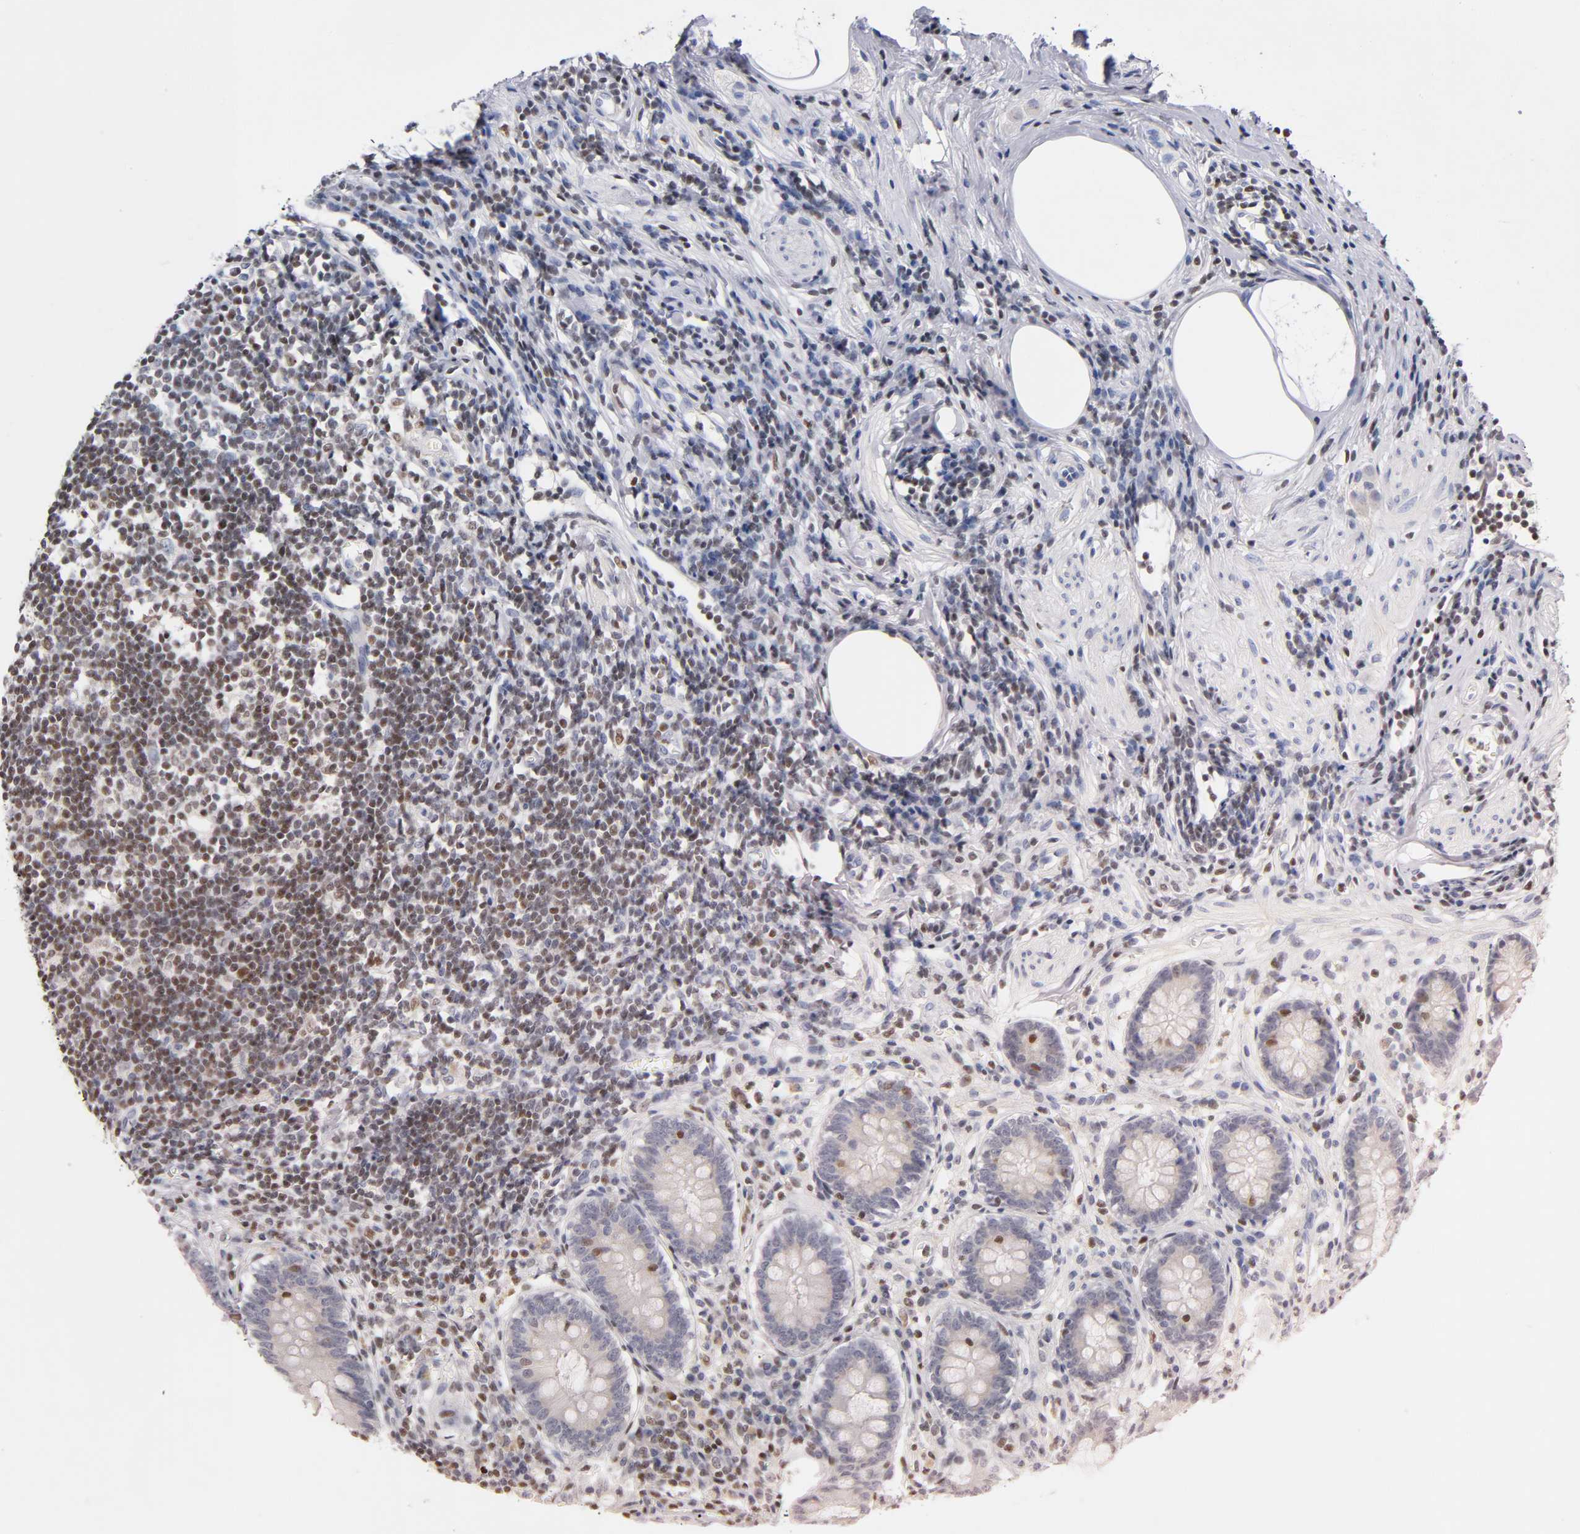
{"staining": {"intensity": "weak", "quantity": ">75%", "location": "cytoplasmic/membranous"}, "tissue": "appendix", "cell_type": "Glandular cells", "image_type": "normal", "snomed": [{"axis": "morphology", "description": "Normal tissue, NOS"}, {"axis": "topography", "description": "Appendix"}], "caption": "Glandular cells exhibit low levels of weak cytoplasmic/membranous staining in approximately >75% of cells in normal appendix.", "gene": "RUNX1", "patient": {"sex": "female", "age": 50}}